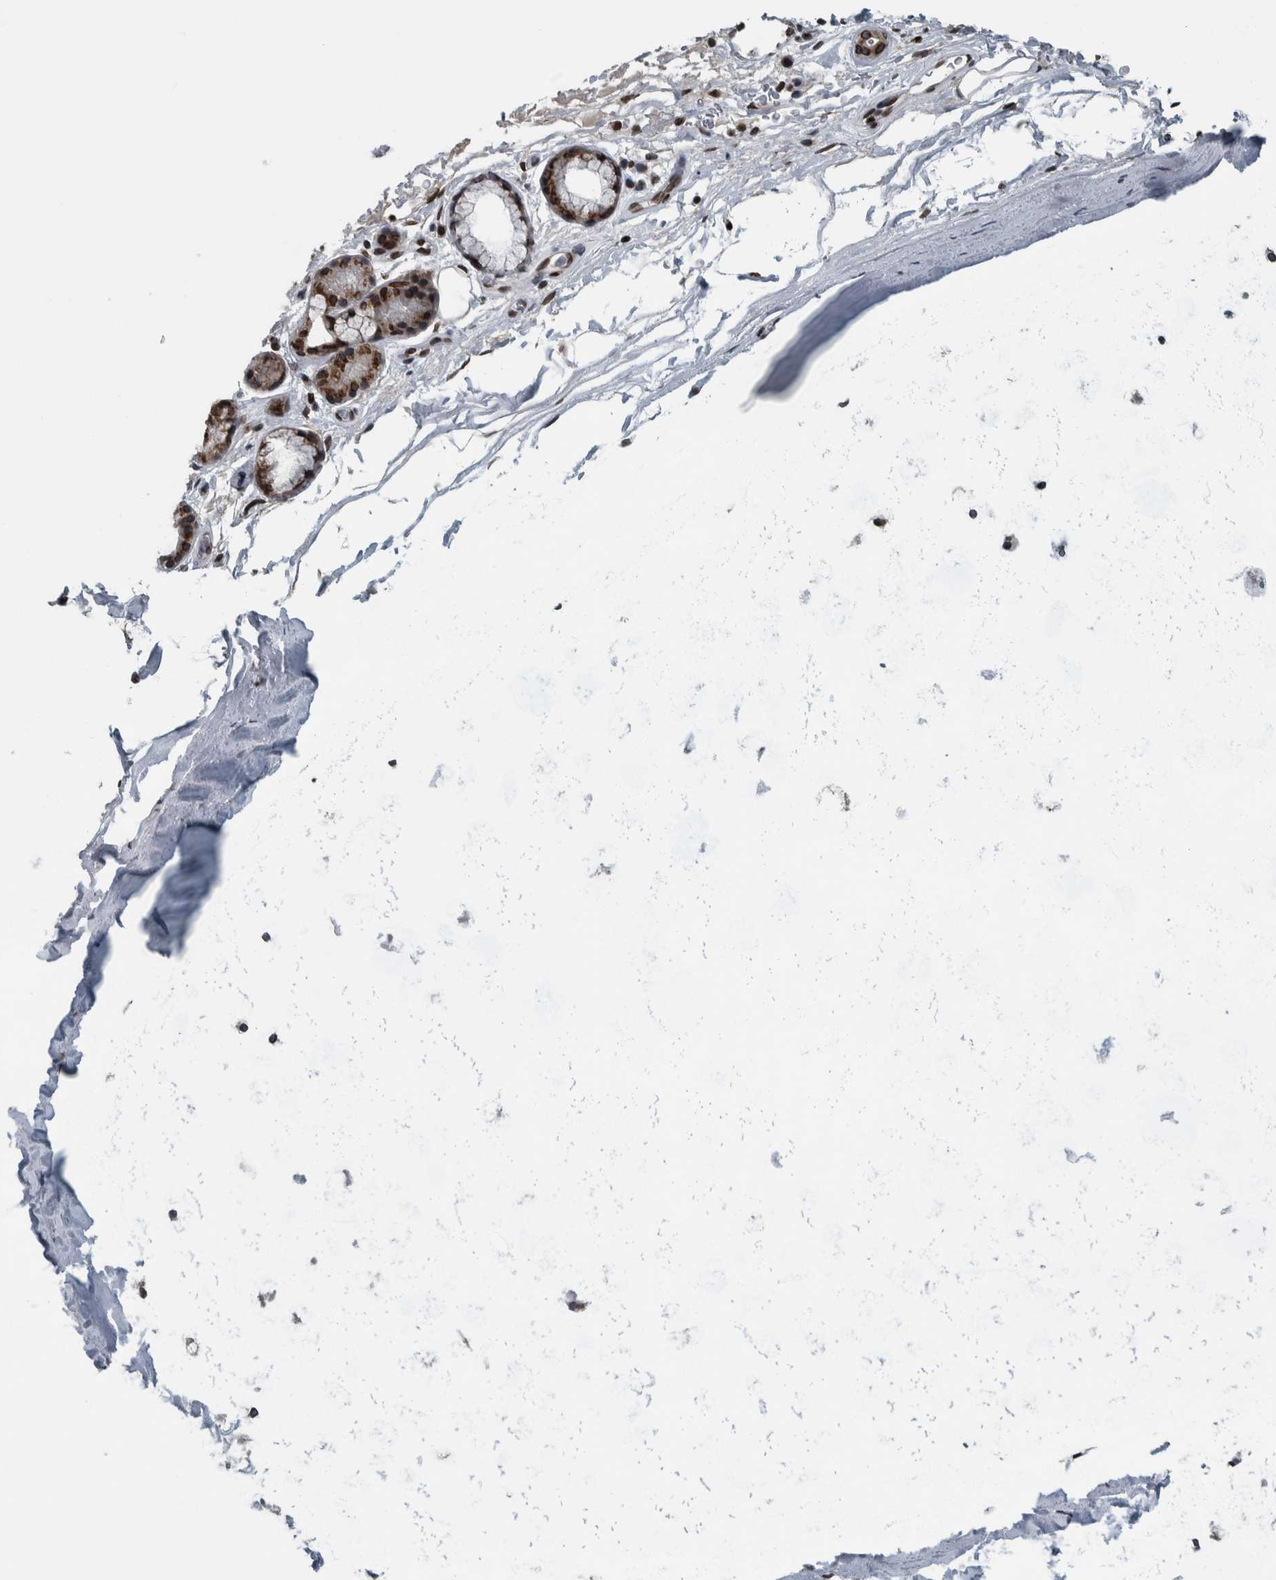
{"staining": {"intensity": "moderate", "quantity": ">75%", "location": "cytoplasmic/membranous,nuclear"}, "tissue": "bronchus", "cell_type": "Respiratory epithelial cells", "image_type": "normal", "snomed": [{"axis": "morphology", "description": "Normal tissue, NOS"}, {"axis": "topography", "description": "Cartilage tissue"}], "caption": "This is a photomicrograph of immunohistochemistry (IHC) staining of normal bronchus, which shows moderate staining in the cytoplasmic/membranous,nuclear of respiratory epithelial cells.", "gene": "FAM135B", "patient": {"sex": "female", "age": 63}}